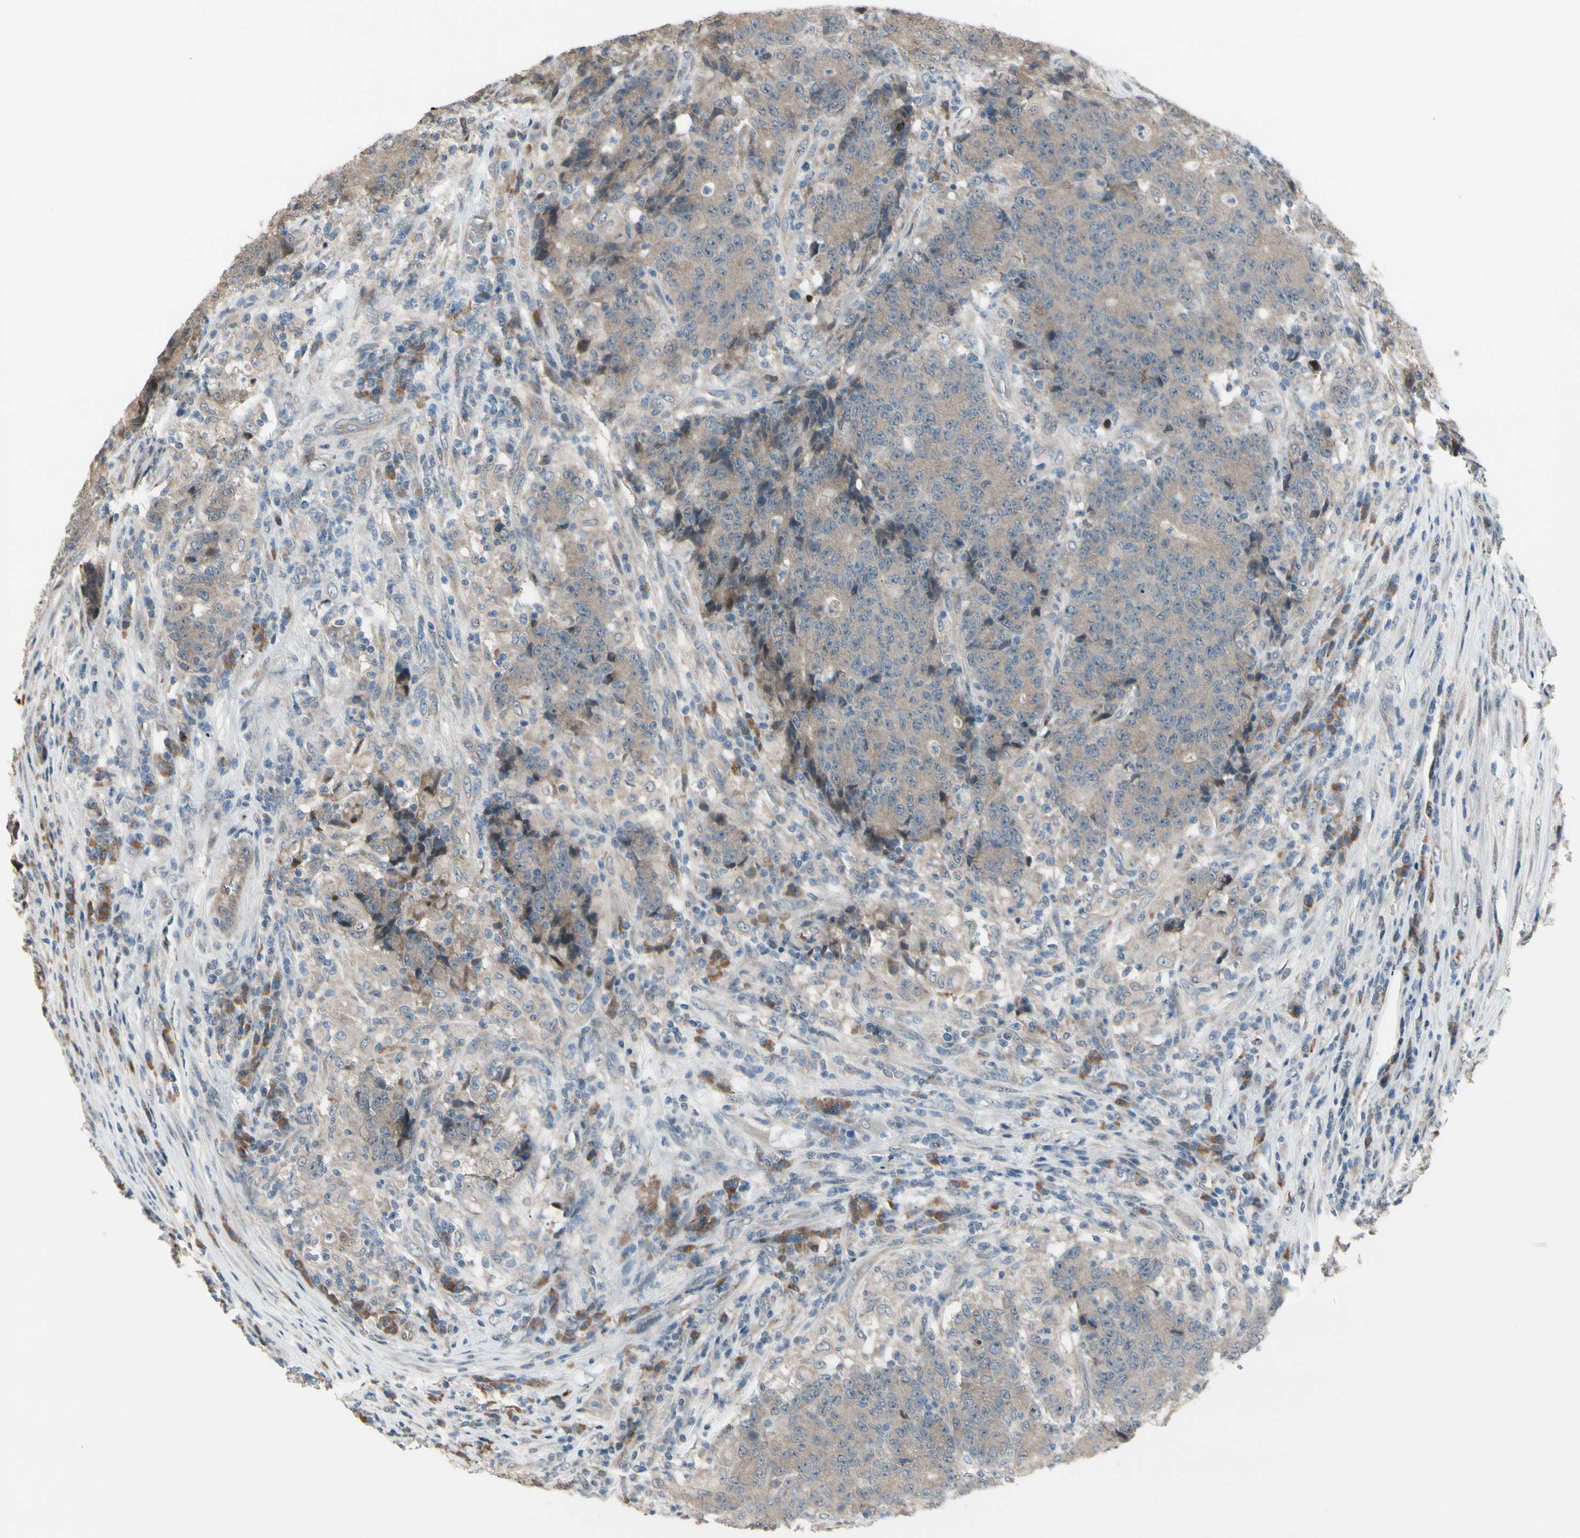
{"staining": {"intensity": "weak", "quantity": ">75%", "location": "cytoplasmic/membranous"}, "tissue": "colorectal cancer", "cell_type": "Tumor cells", "image_type": "cancer", "snomed": [{"axis": "morphology", "description": "Normal tissue, NOS"}, {"axis": "morphology", "description": "Adenocarcinoma, NOS"}, {"axis": "topography", "description": "Colon"}], "caption": "DAB immunohistochemical staining of colorectal adenocarcinoma exhibits weak cytoplasmic/membranous protein expression in approximately >75% of tumor cells.", "gene": "SNX29", "patient": {"sex": "female", "age": 75}}